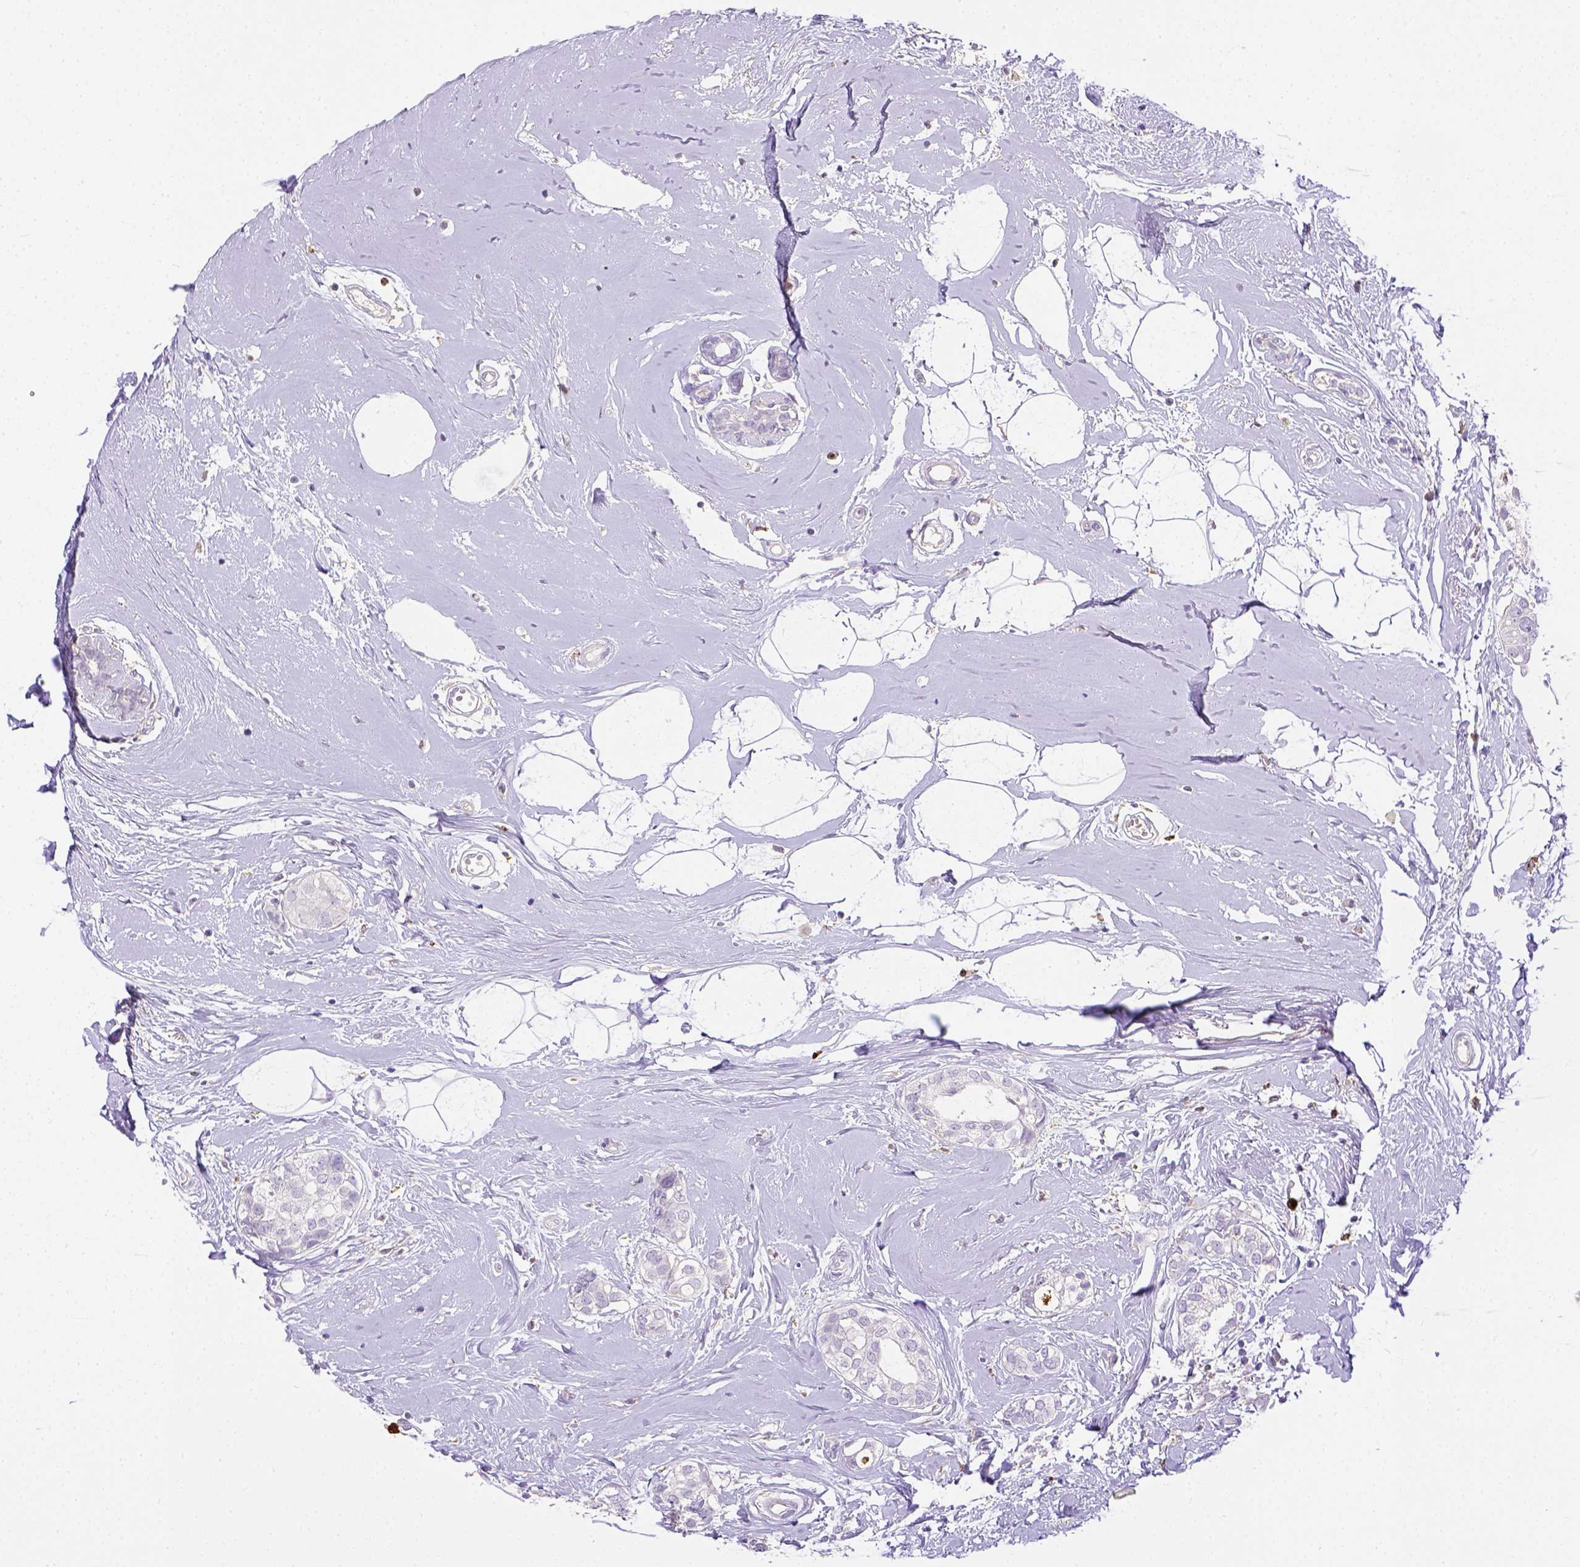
{"staining": {"intensity": "negative", "quantity": "none", "location": "none"}, "tissue": "breast cancer", "cell_type": "Tumor cells", "image_type": "cancer", "snomed": [{"axis": "morphology", "description": "Duct carcinoma"}, {"axis": "topography", "description": "Breast"}], "caption": "Tumor cells are negative for protein expression in human breast cancer.", "gene": "ITGAM", "patient": {"sex": "female", "age": 40}}